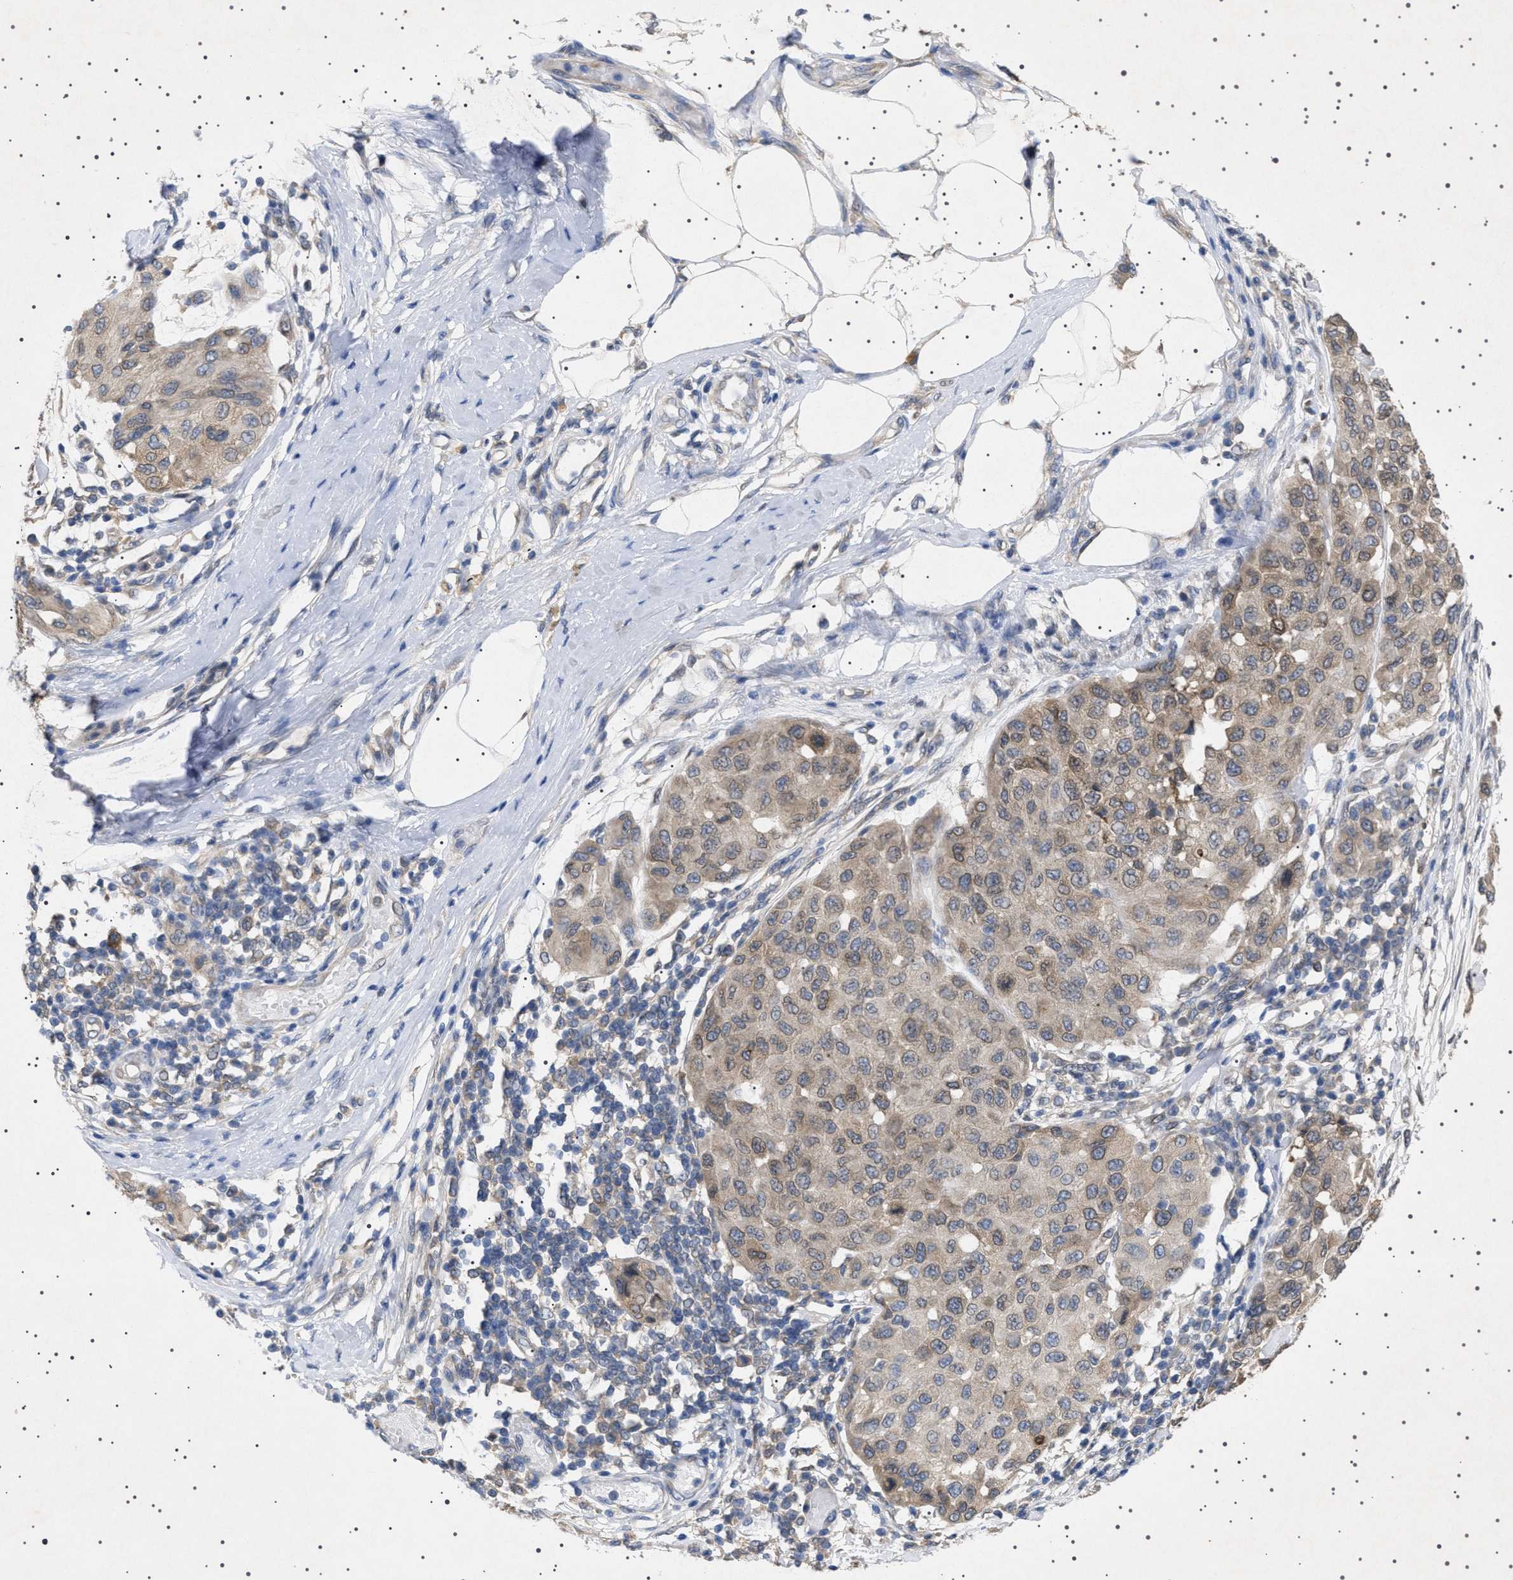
{"staining": {"intensity": "weak", "quantity": ">75%", "location": "cytoplasmic/membranous,nuclear"}, "tissue": "melanoma", "cell_type": "Tumor cells", "image_type": "cancer", "snomed": [{"axis": "morphology", "description": "Normal tissue, NOS"}, {"axis": "morphology", "description": "Malignant melanoma, NOS"}, {"axis": "topography", "description": "Skin"}], "caption": "Melanoma was stained to show a protein in brown. There is low levels of weak cytoplasmic/membranous and nuclear positivity in approximately >75% of tumor cells. (DAB IHC, brown staining for protein, blue staining for nuclei).", "gene": "NUP93", "patient": {"sex": "male", "age": 62}}